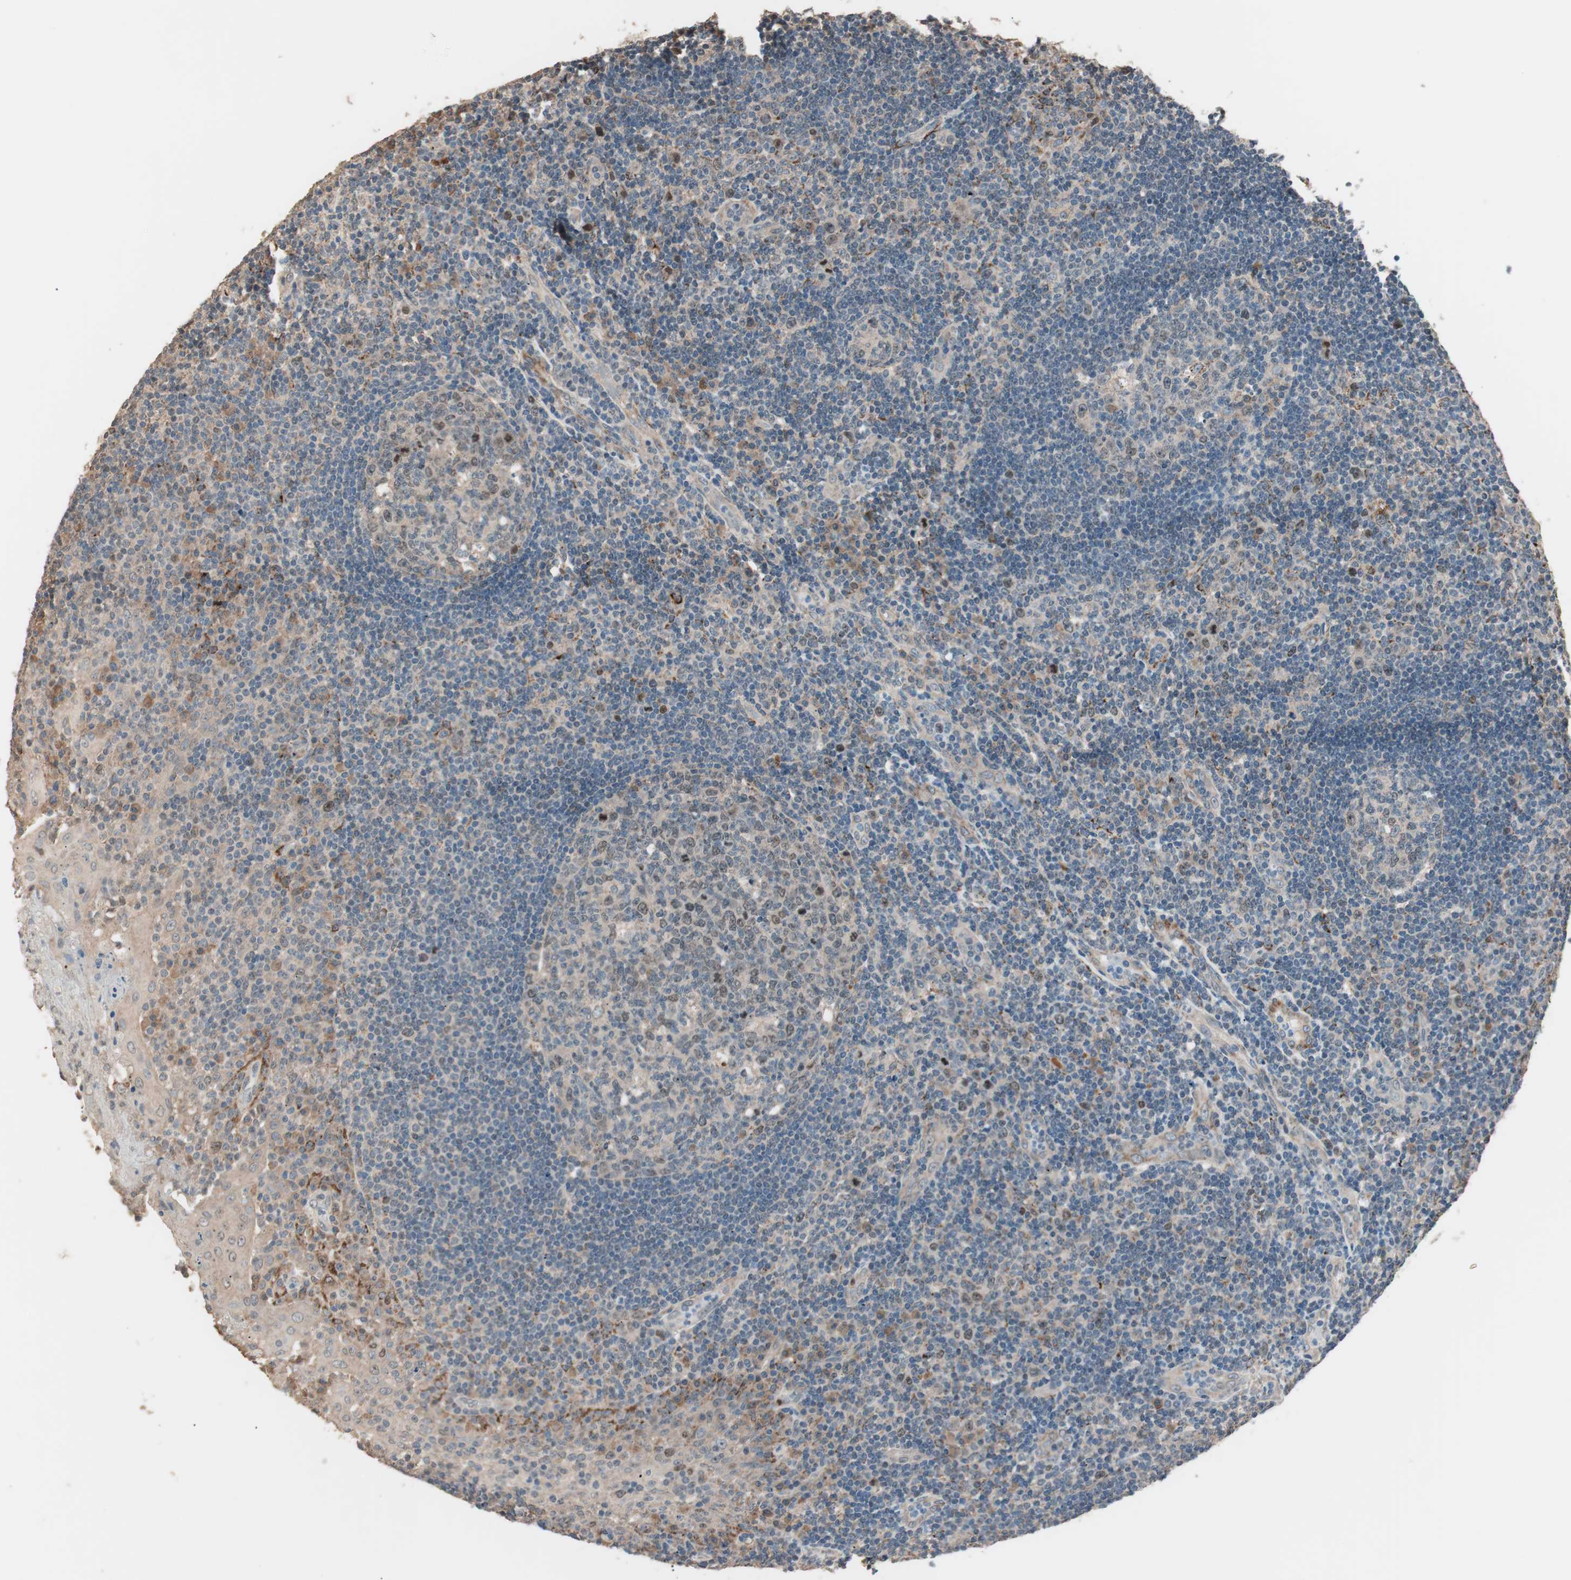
{"staining": {"intensity": "weak", "quantity": ">75%", "location": "cytoplasmic/membranous,nuclear"}, "tissue": "tonsil", "cell_type": "Germinal center cells", "image_type": "normal", "snomed": [{"axis": "morphology", "description": "Normal tissue, NOS"}, {"axis": "topography", "description": "Tonsil"}], "caption": "A low amount of weak cytoplasmic/membranous,nuclear expression is appreciated in about >75% of germinal center cells in unremarkable tonsil. (Brightfield microscopy of DAB IHC at high magnification).", "gene": "NFRKB", "patient": {"sex": "female", "age": 40}}